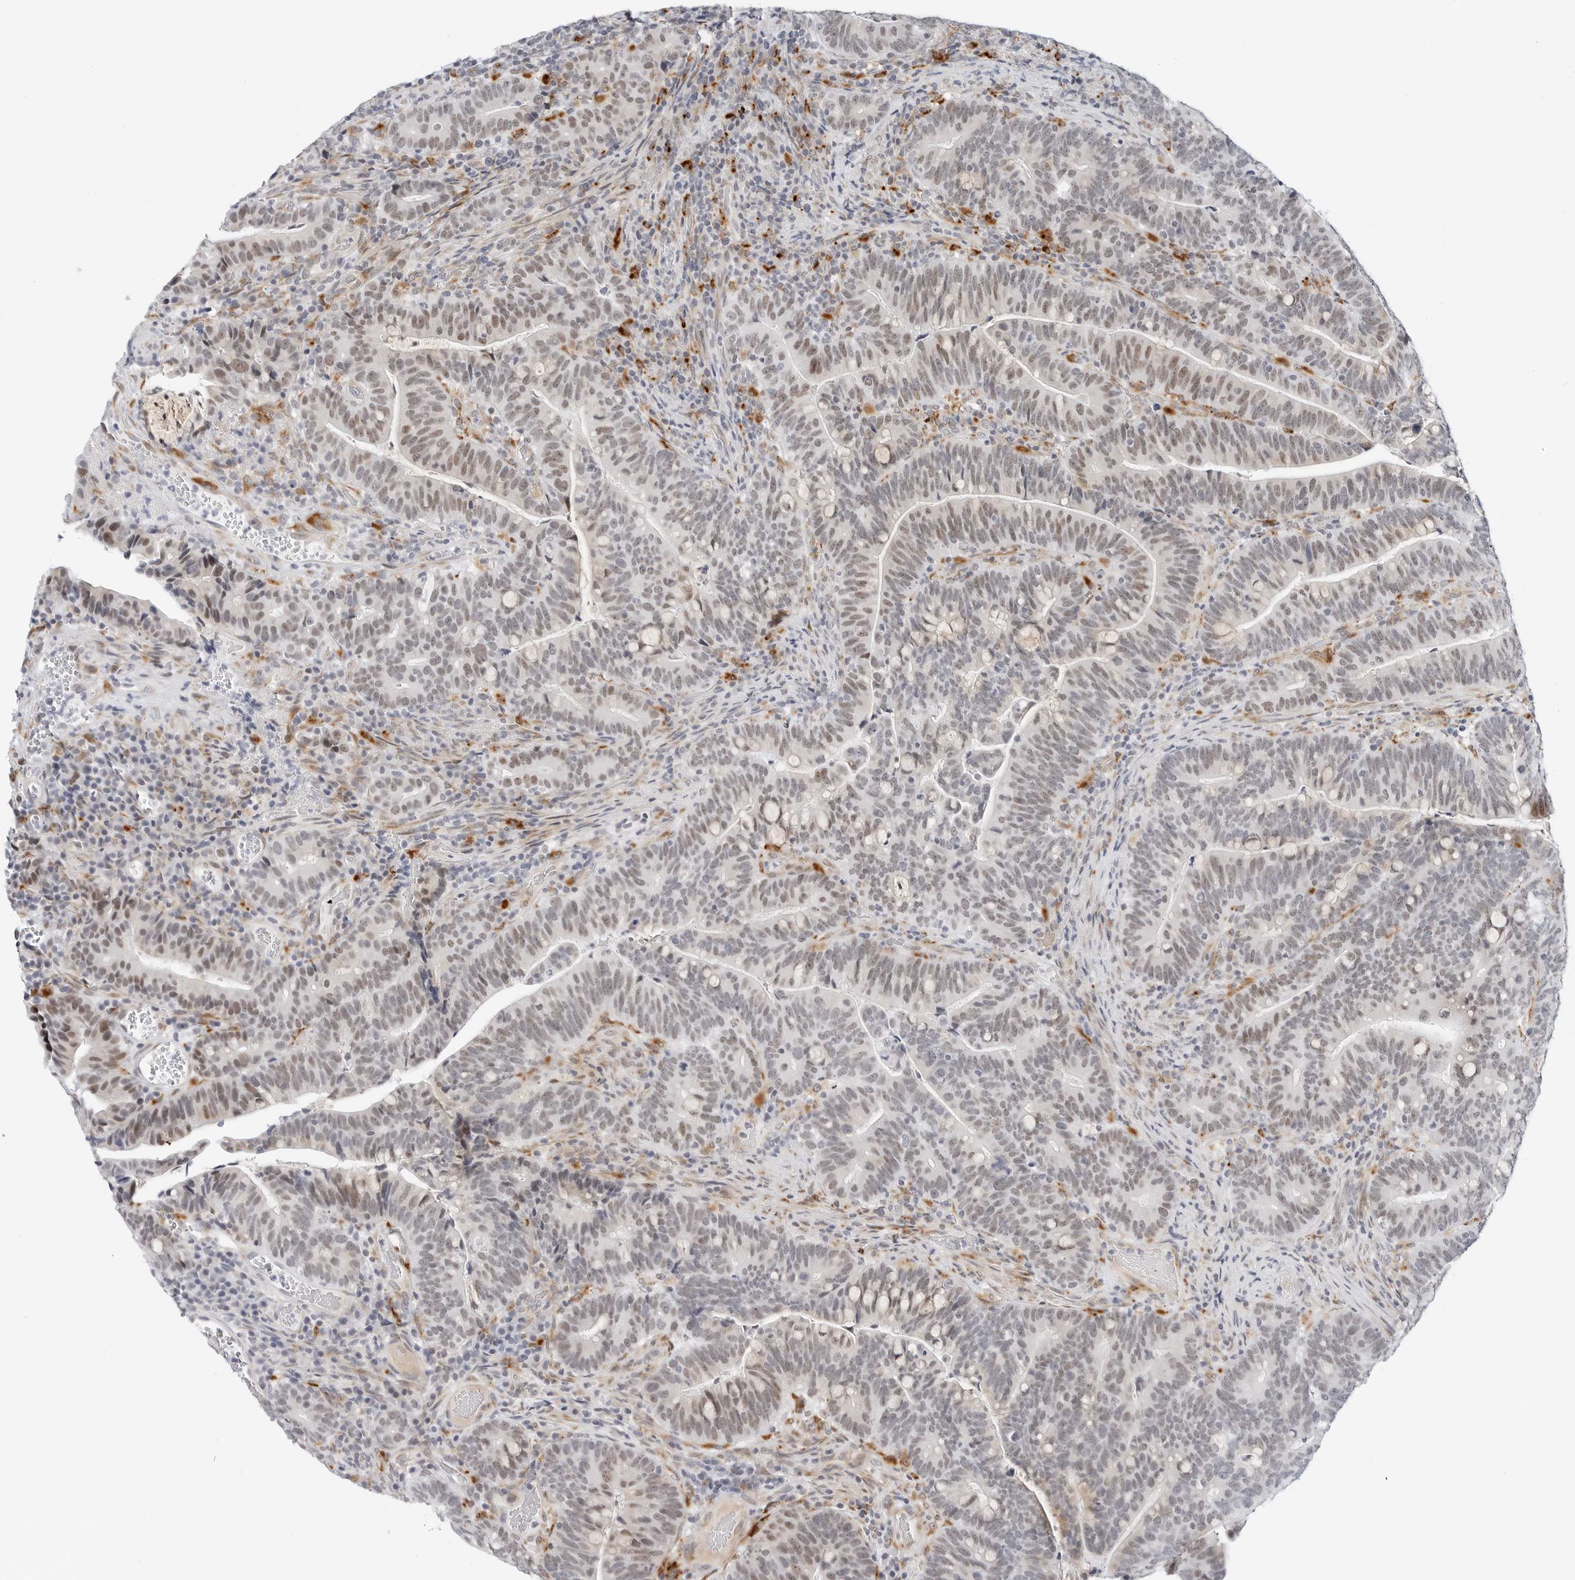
{"staining": {"intensity": "weak", "quantity": "25%-75%", "location": "nuclear"}, "tissue": "colorectal cancer", "cell_type": "Tumor cells", "image_type": "cancer", "snomed": [{"axis": "morphology", "description": "Adenocarcinoma, NOS"}, {"axis": "topography", "description": "Colon"}], "caption": "A brown stain labels weak nuclear expression of a protein in adenocarcinoma (colorectal) tumor cells. The staining is performed using DAB brown chromogen to label protein expression. The nuclei are counter-stained blue using hematoxylin.", "gene": "TSEN2", "patient": {"sex": "female", "age": 66}}